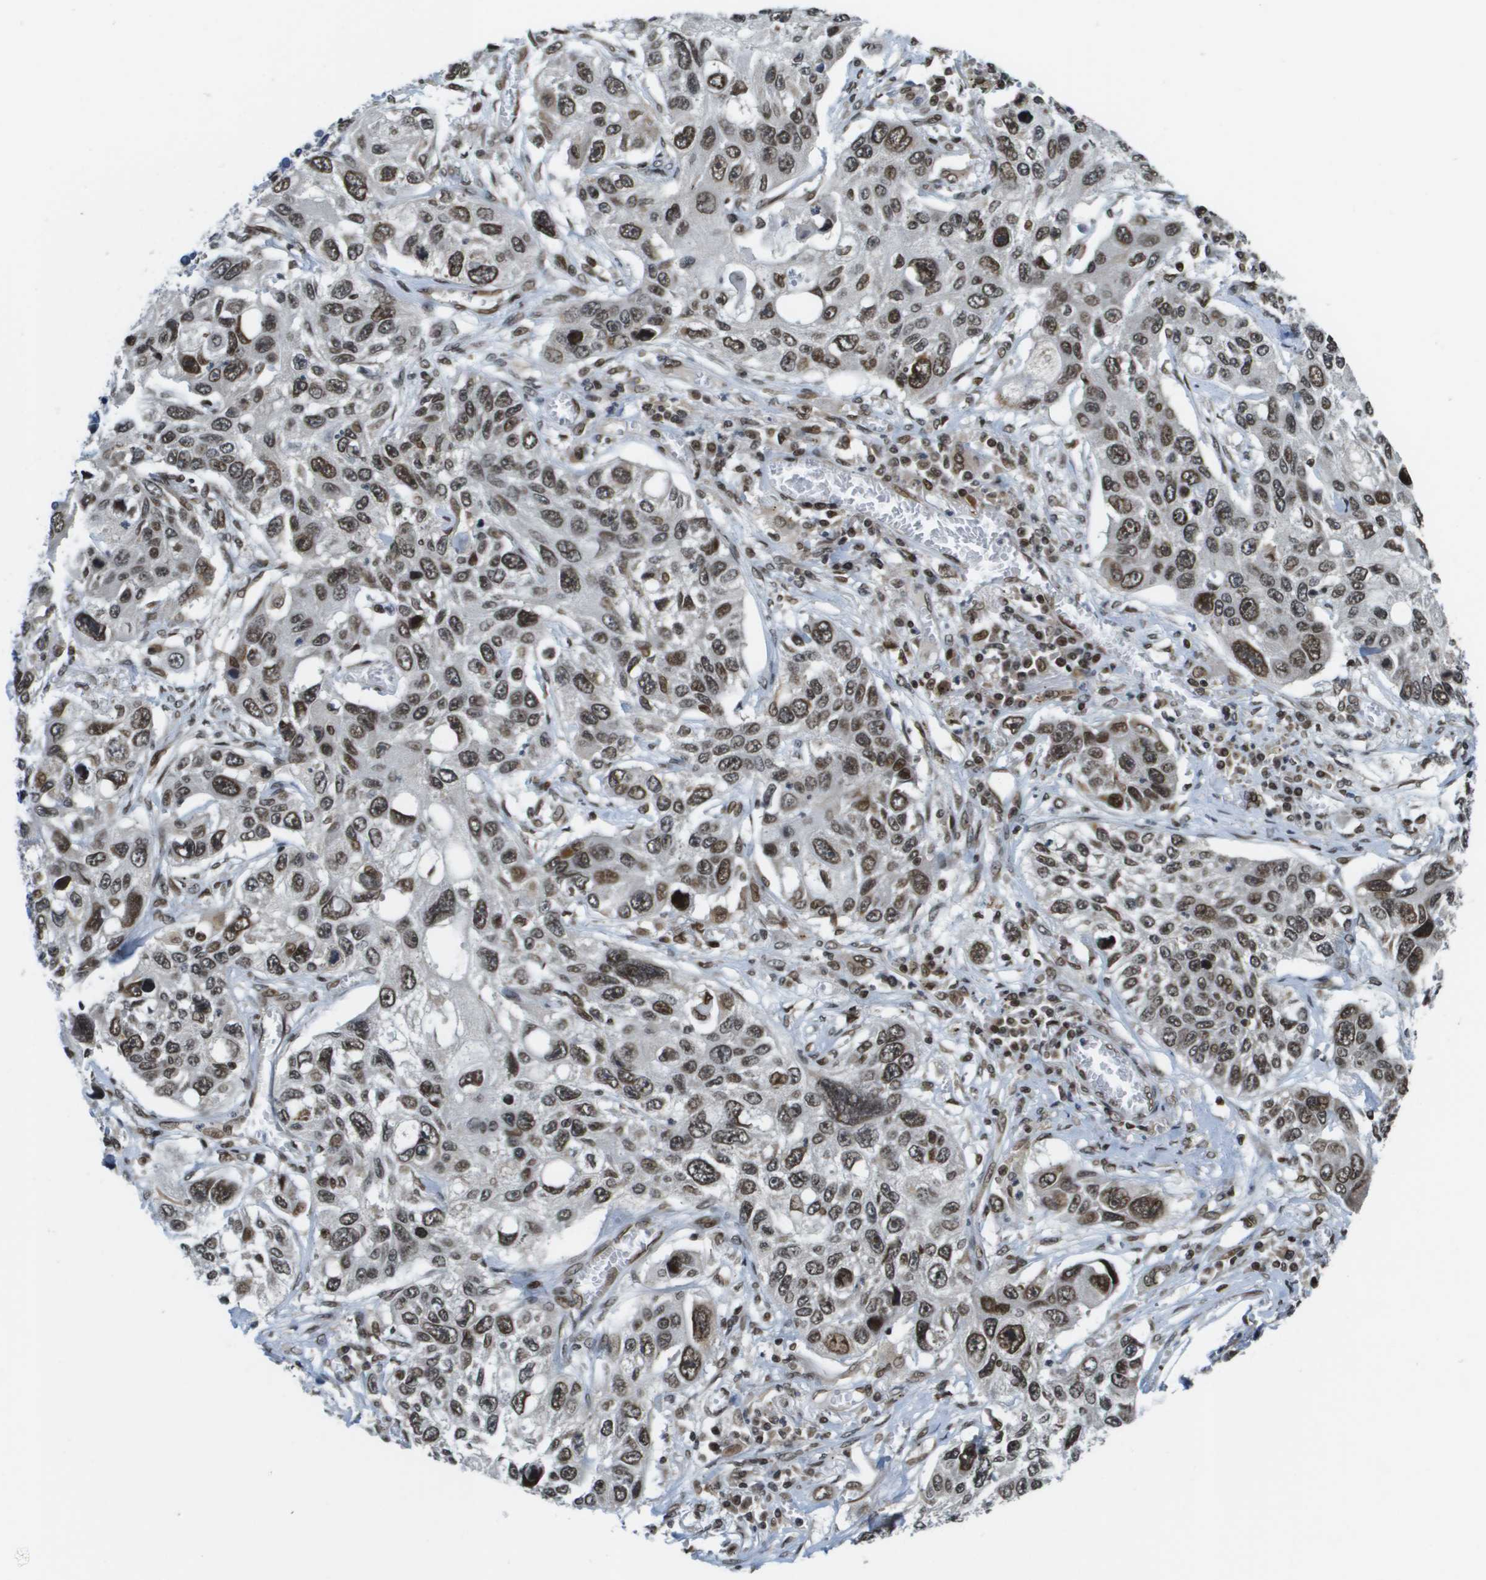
{"staining": {"intensity": "moderate", "quantity": ">75%", "location": "nuclear"}, "tissue": "lung cancer", "cell_type": "Tumor cells", "image_type": "cancer", "snomed": [{"axis": "morphology", "description": "Squamous cell carcinoma, NOS"}, {"axis": "topography", "description": "Lung"}], "caption": "Immunohistochemistry (IHC) (DAB) staining of lung squamous cell carcinoma shows moderate nuclear protein positivity in about >75% of tumor cells.", "gene": "RECQL4", "patient": {"sex": "male", "age": 71}}